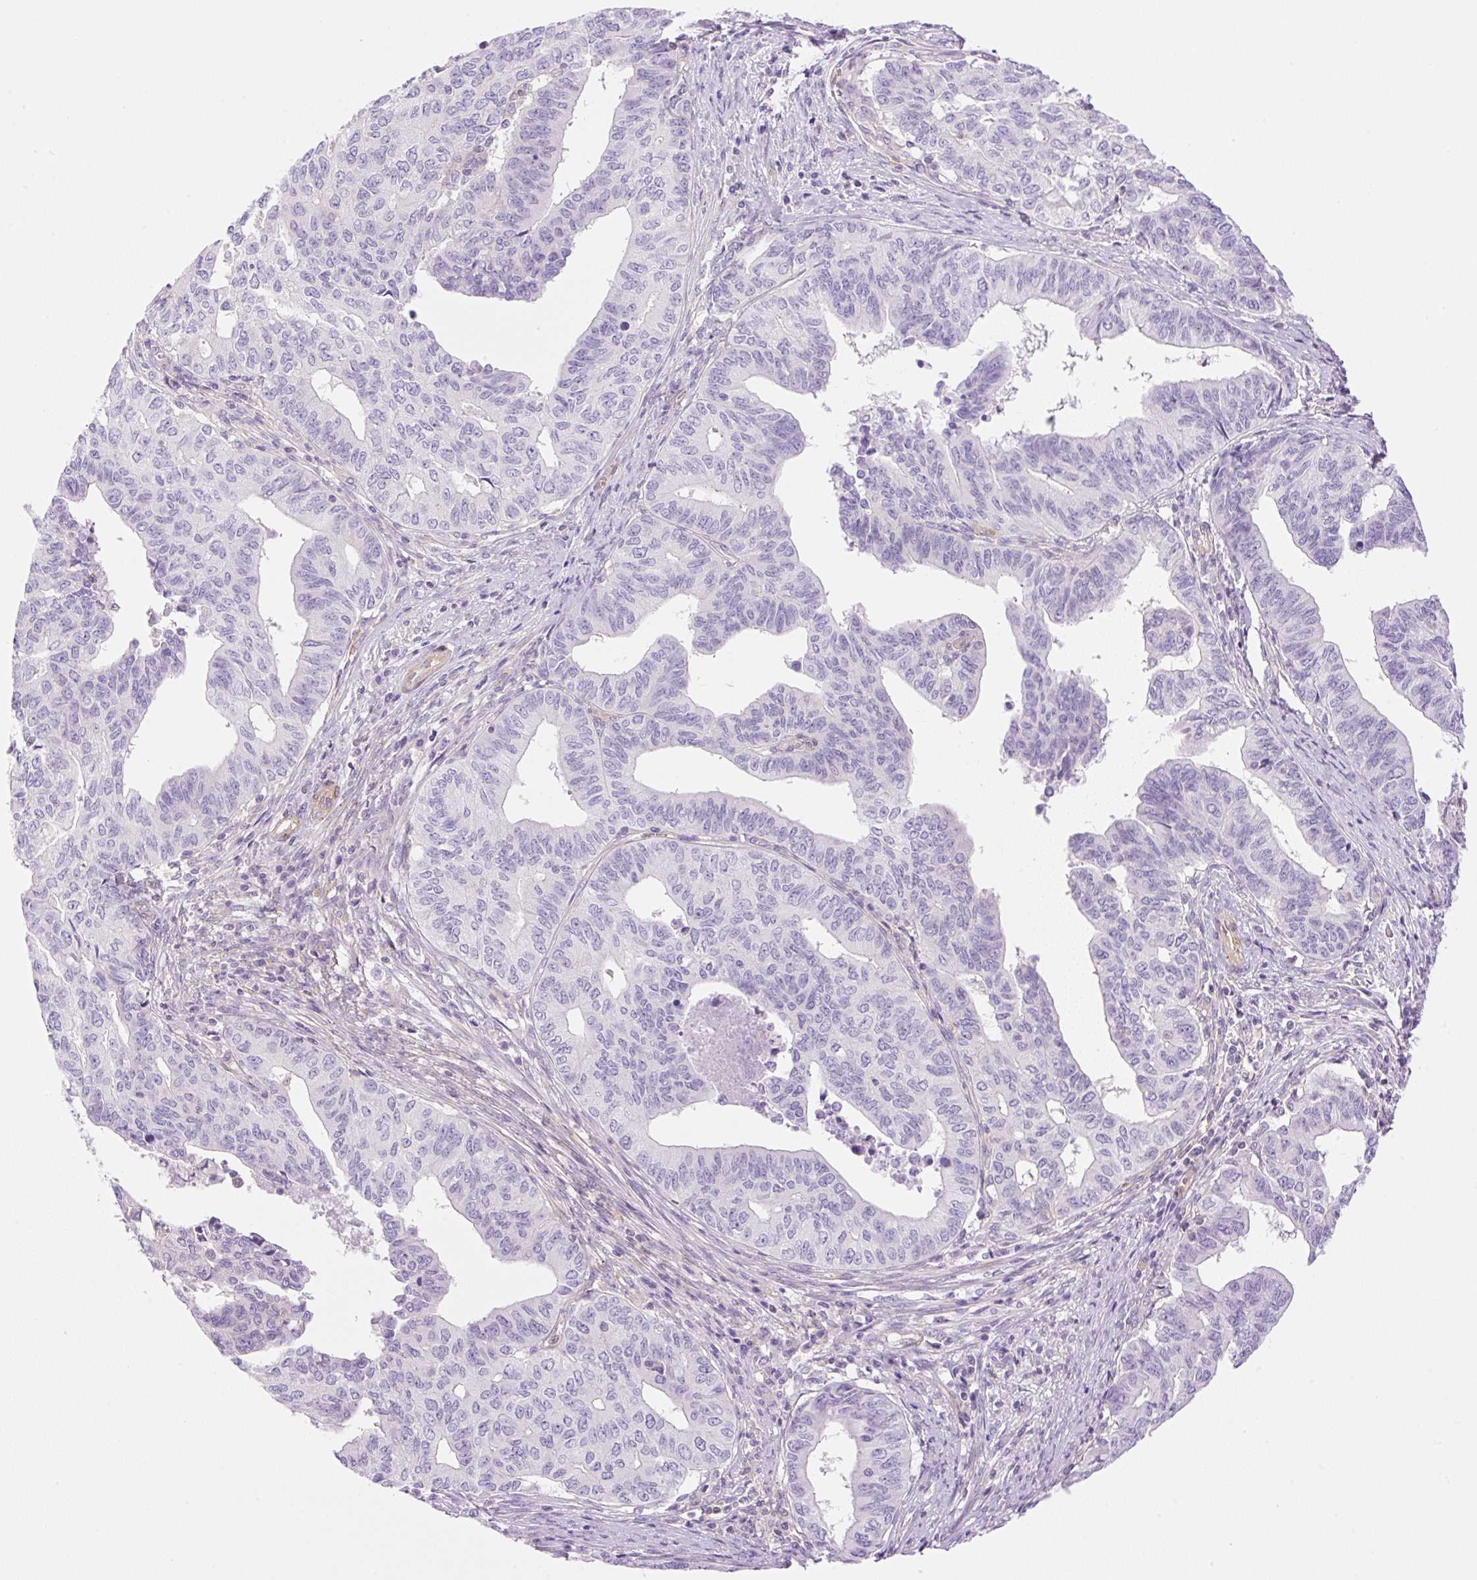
{"staining": {"intensity": "negative", "quantity": "none", "location": "none"}, "tissue": "endometrial cancer", "cell_type": "Tumor cells", "image_type": "cancer", "snomed": [{"axis": "morphology", "description": "Adenocarcinoma, NOS"}, {"axis": "topography", "description": "Endometrium"}], "caption": "The IHC image has no significant staining in tumor cells of endometrial cancer tissue.", "gene": "EHD3", "patient": {"sex": "female", "age": 65}}